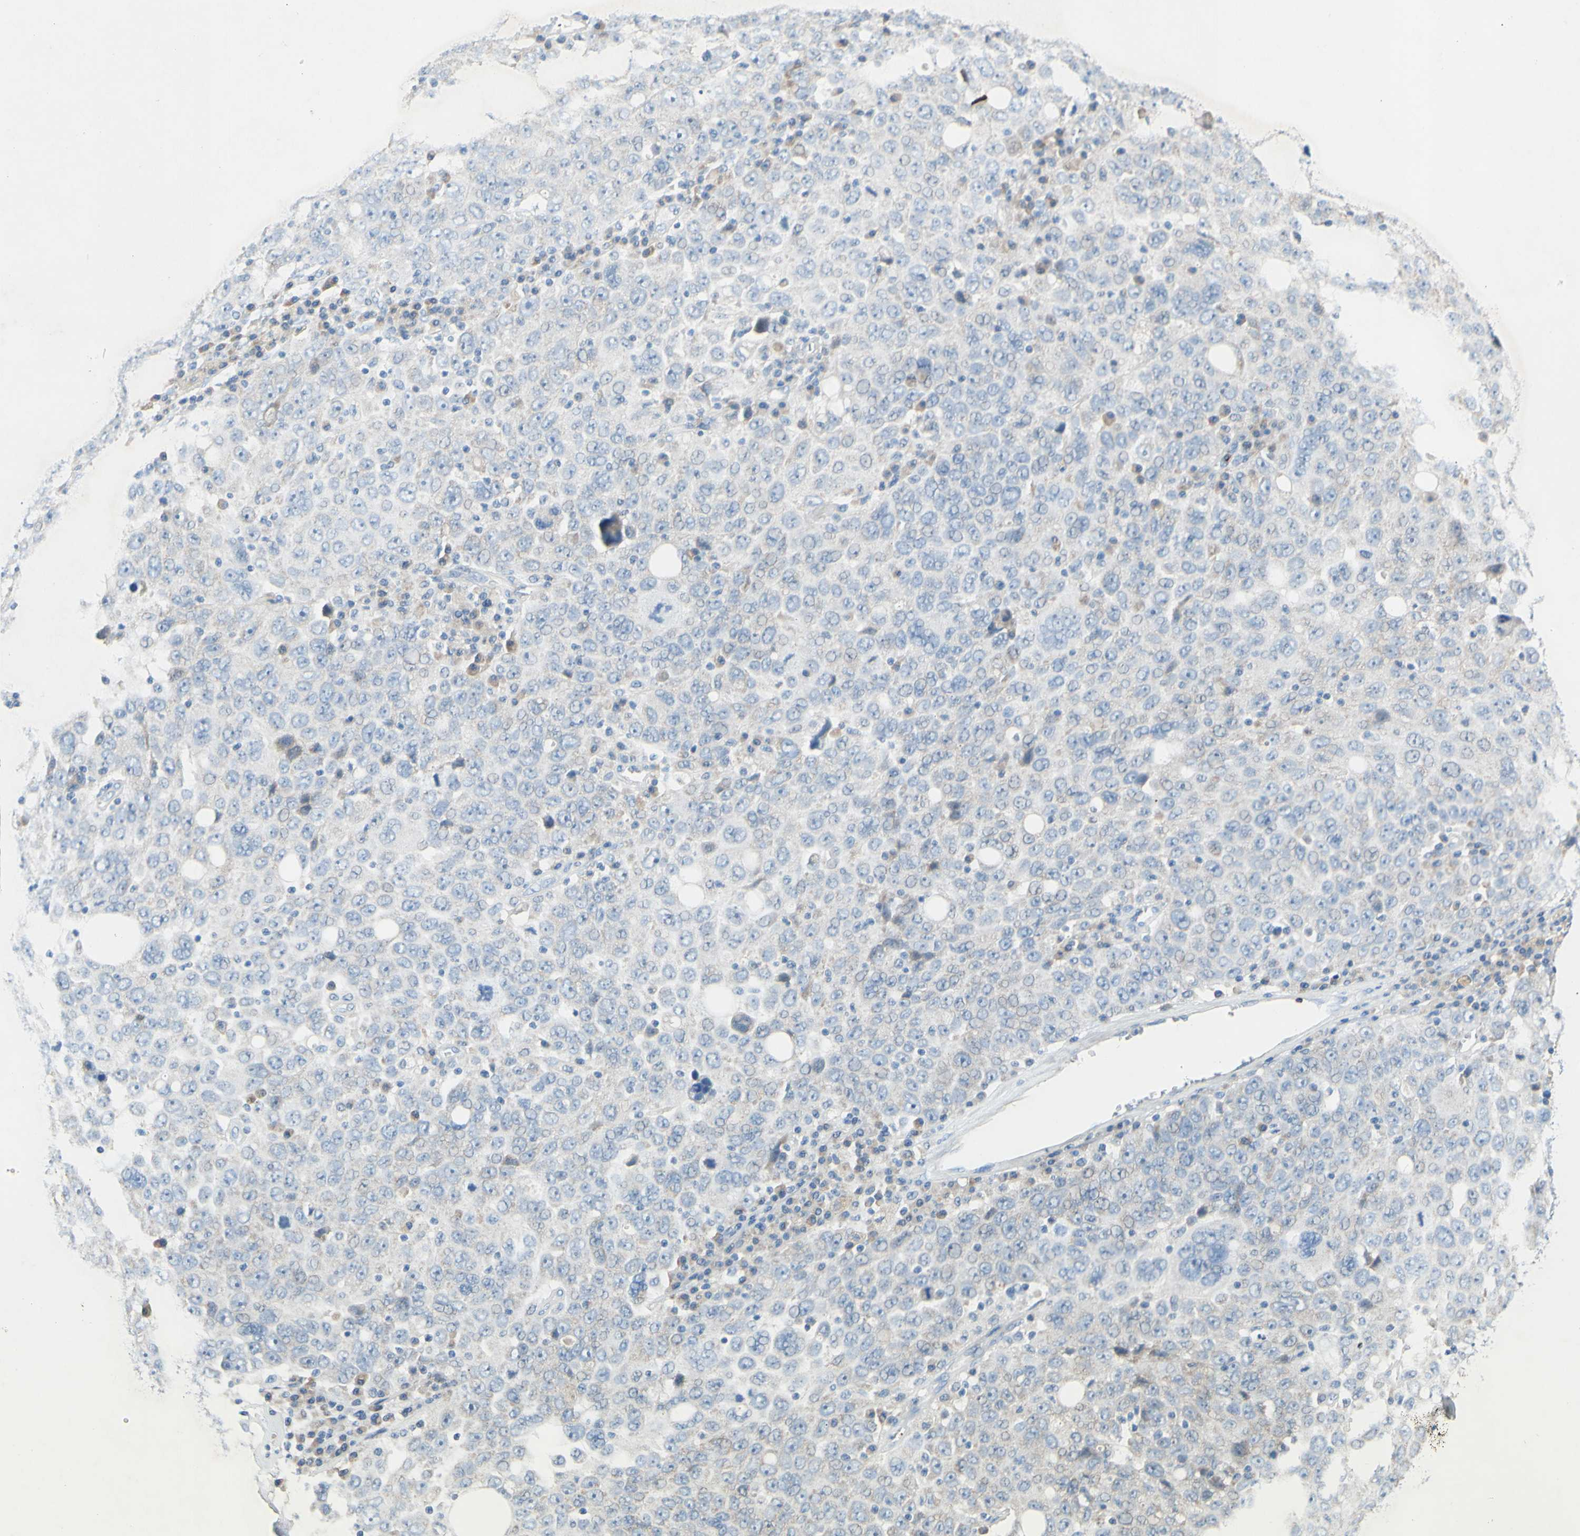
{"staining": {"intensity": "negative", "quantity": "none", "location": "none"}, "tissue": "ovarian cancer", "cell_type": "Tumor cells", "image_type": "cancer", "snomed": [{"axis": "morphology", "description": "Carcinoma, endometroid"}, {"axis": "topography", "description": "Ovary"}], "caption": "The immunohistochemistry (IHC) micrograph has no significant expression in tumor cells of ovarian endometroid carcinoma tissue.", "gene": "ACADL", "patient": {"sex": "female", "age": 62}}